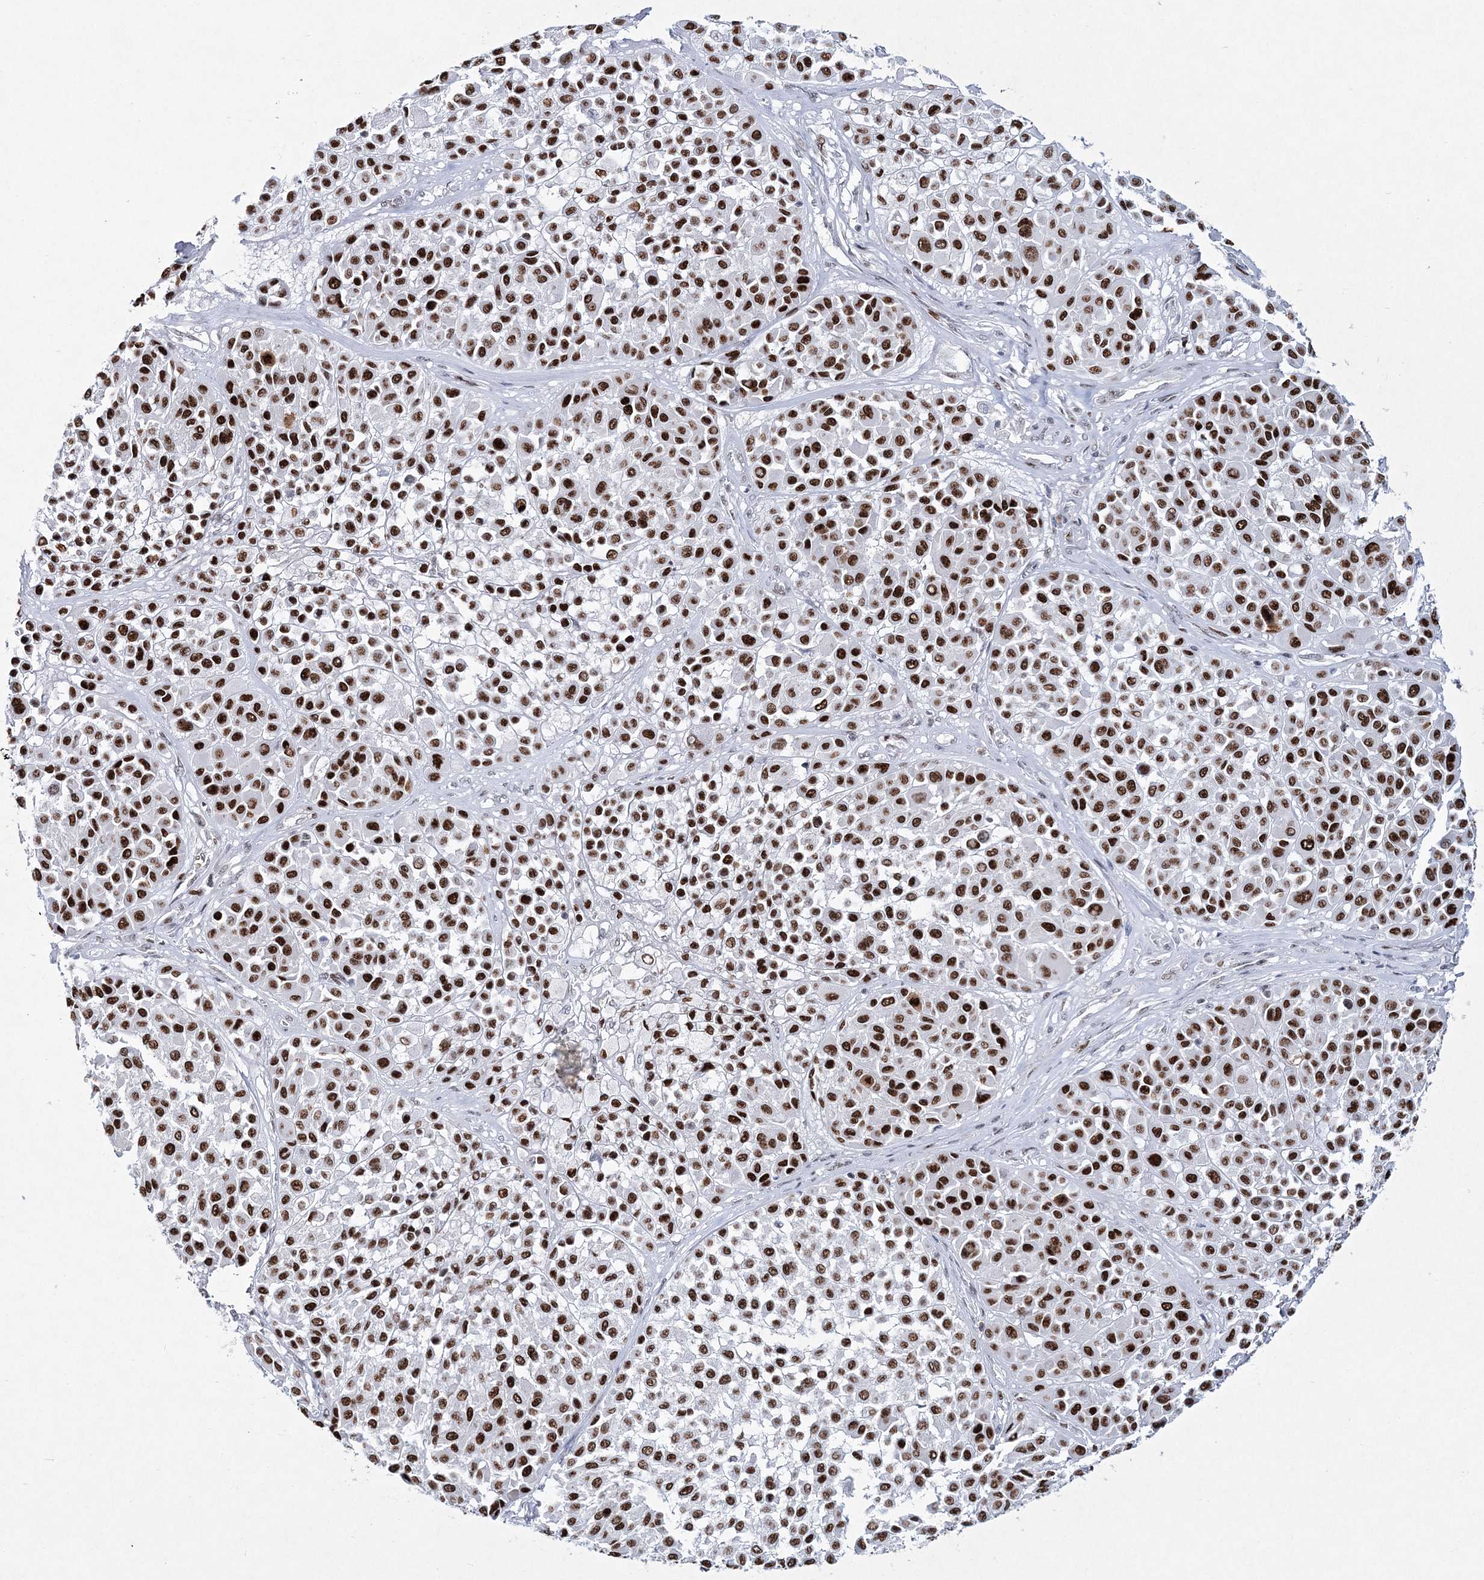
{"staining": {"intensity": "strong", "quantity": ">75%", "location": "nuclear"}, "tissue": "melanoma", "cell_type": "Tumor cells", "image_type": "cancer", "snomed": [{"axis": "morphology", "description": "Malignant melanoma, Metastatic site"}, {"axis": "topography", "description": "Soft tissue"}], "caption": "Protein staining of melanoma tissue shows strong nuclear staining in about >75% of tumor cells.", "gene": "LRRFIP2", "patient": {"sex": "male", "age": 41}}